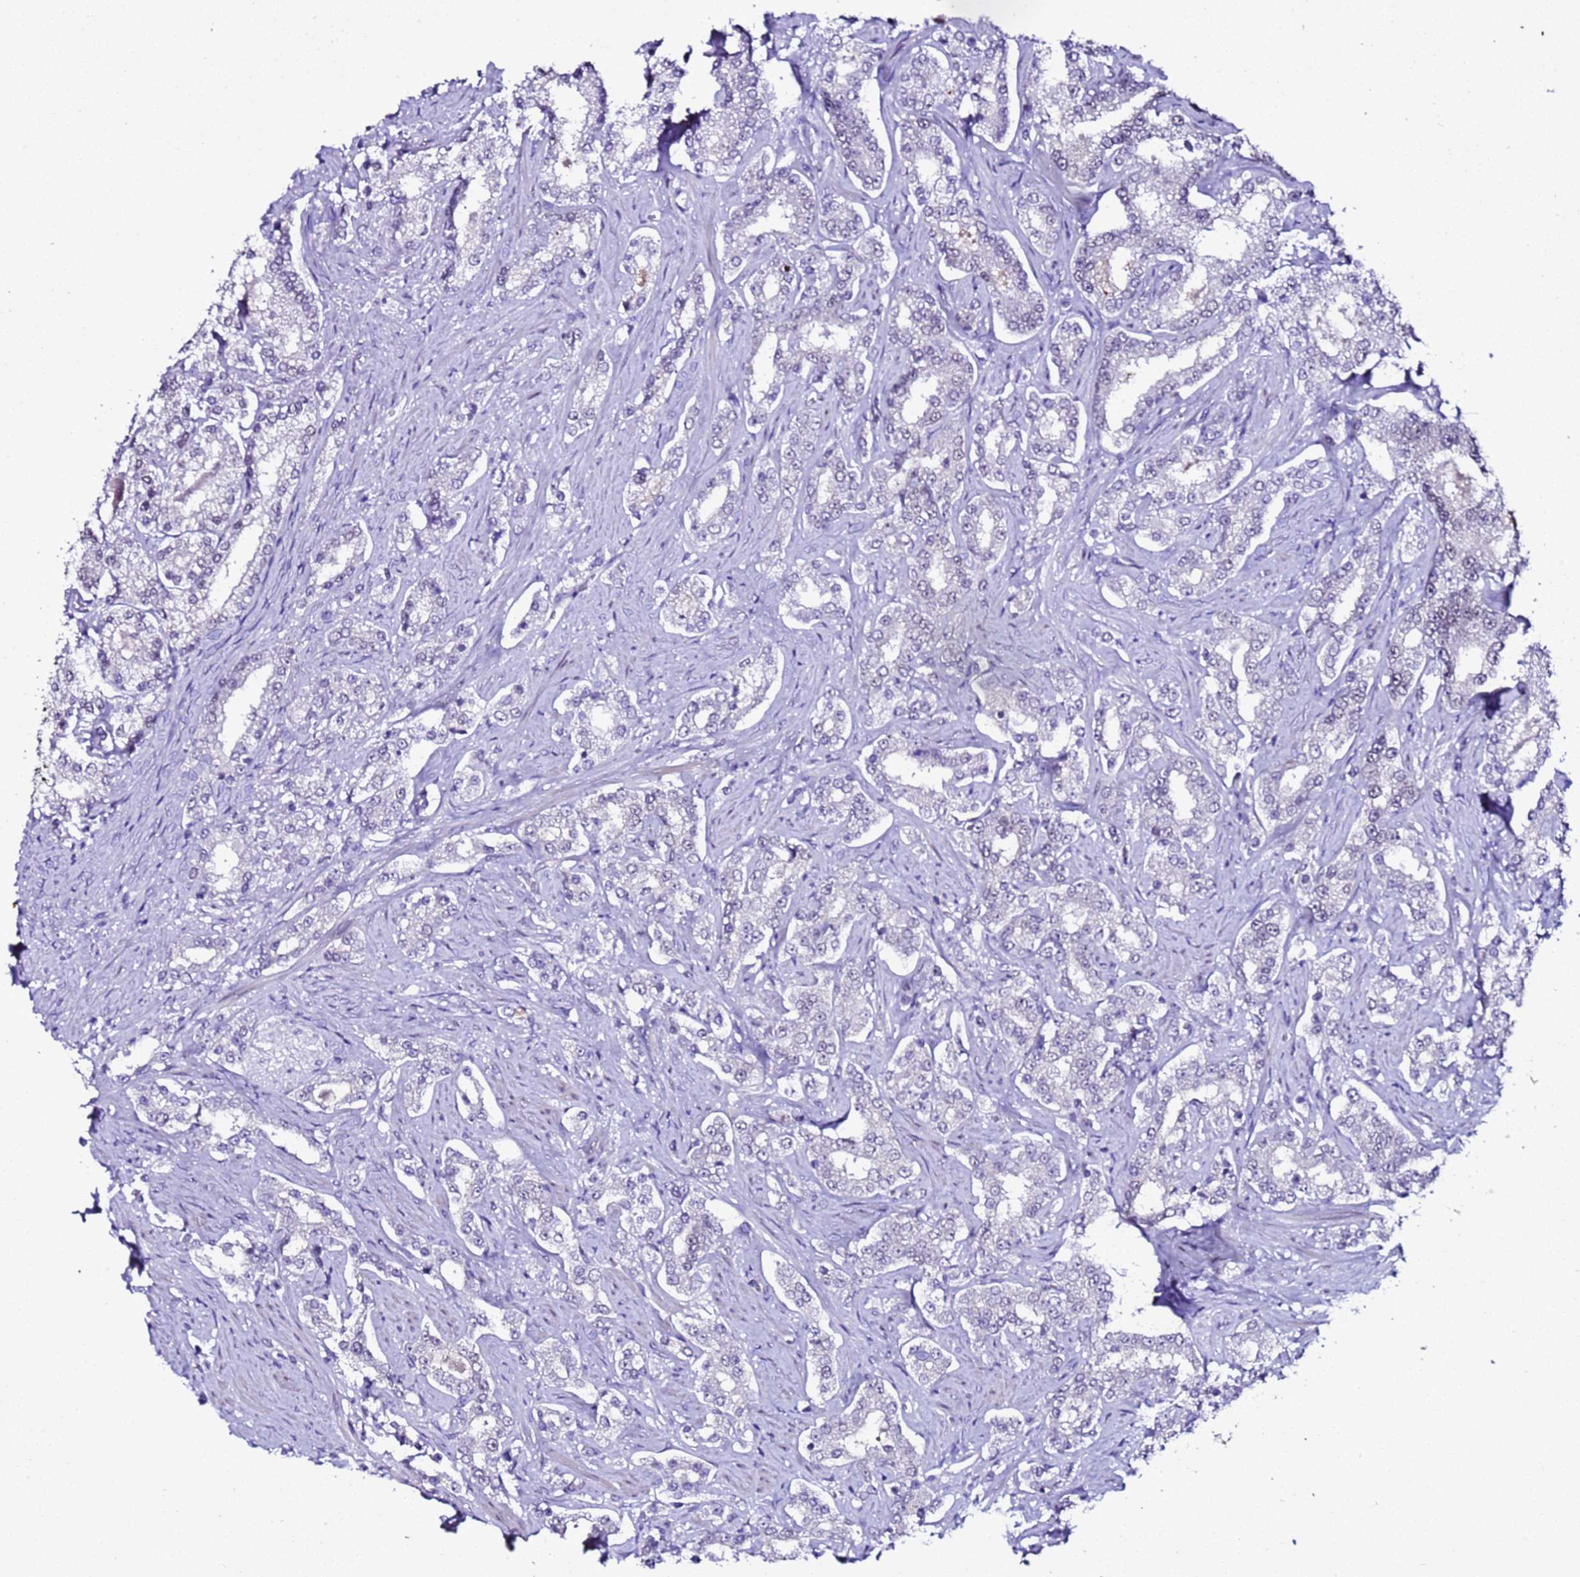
{"staining": {"intensity": "negative", "quantity": "none", "location": "none"}, "tissue": "prostate cancer", "cell_type": "Tumor cells", "image_type": "cancer", "snomed": [{"axis": "morphology", "description": "Normal tissue, NOS"}, {"axis": "morphology", "description": "Adenocarcinoma, High grade"}, {"axis": "topography", "description": "Prostate"}], "caption": "Image shows no significant protein expression in tumor cells of high-grade adenocarcinoma (prostate). Brightfield microscopy of IHC stained with DAB (3,3'-diaminobenzidine) (brown) and hematoxylin (blue), captured at high magnification.", "gene": "BCL7A", "patient": {"sex": "male", "age": 83}}